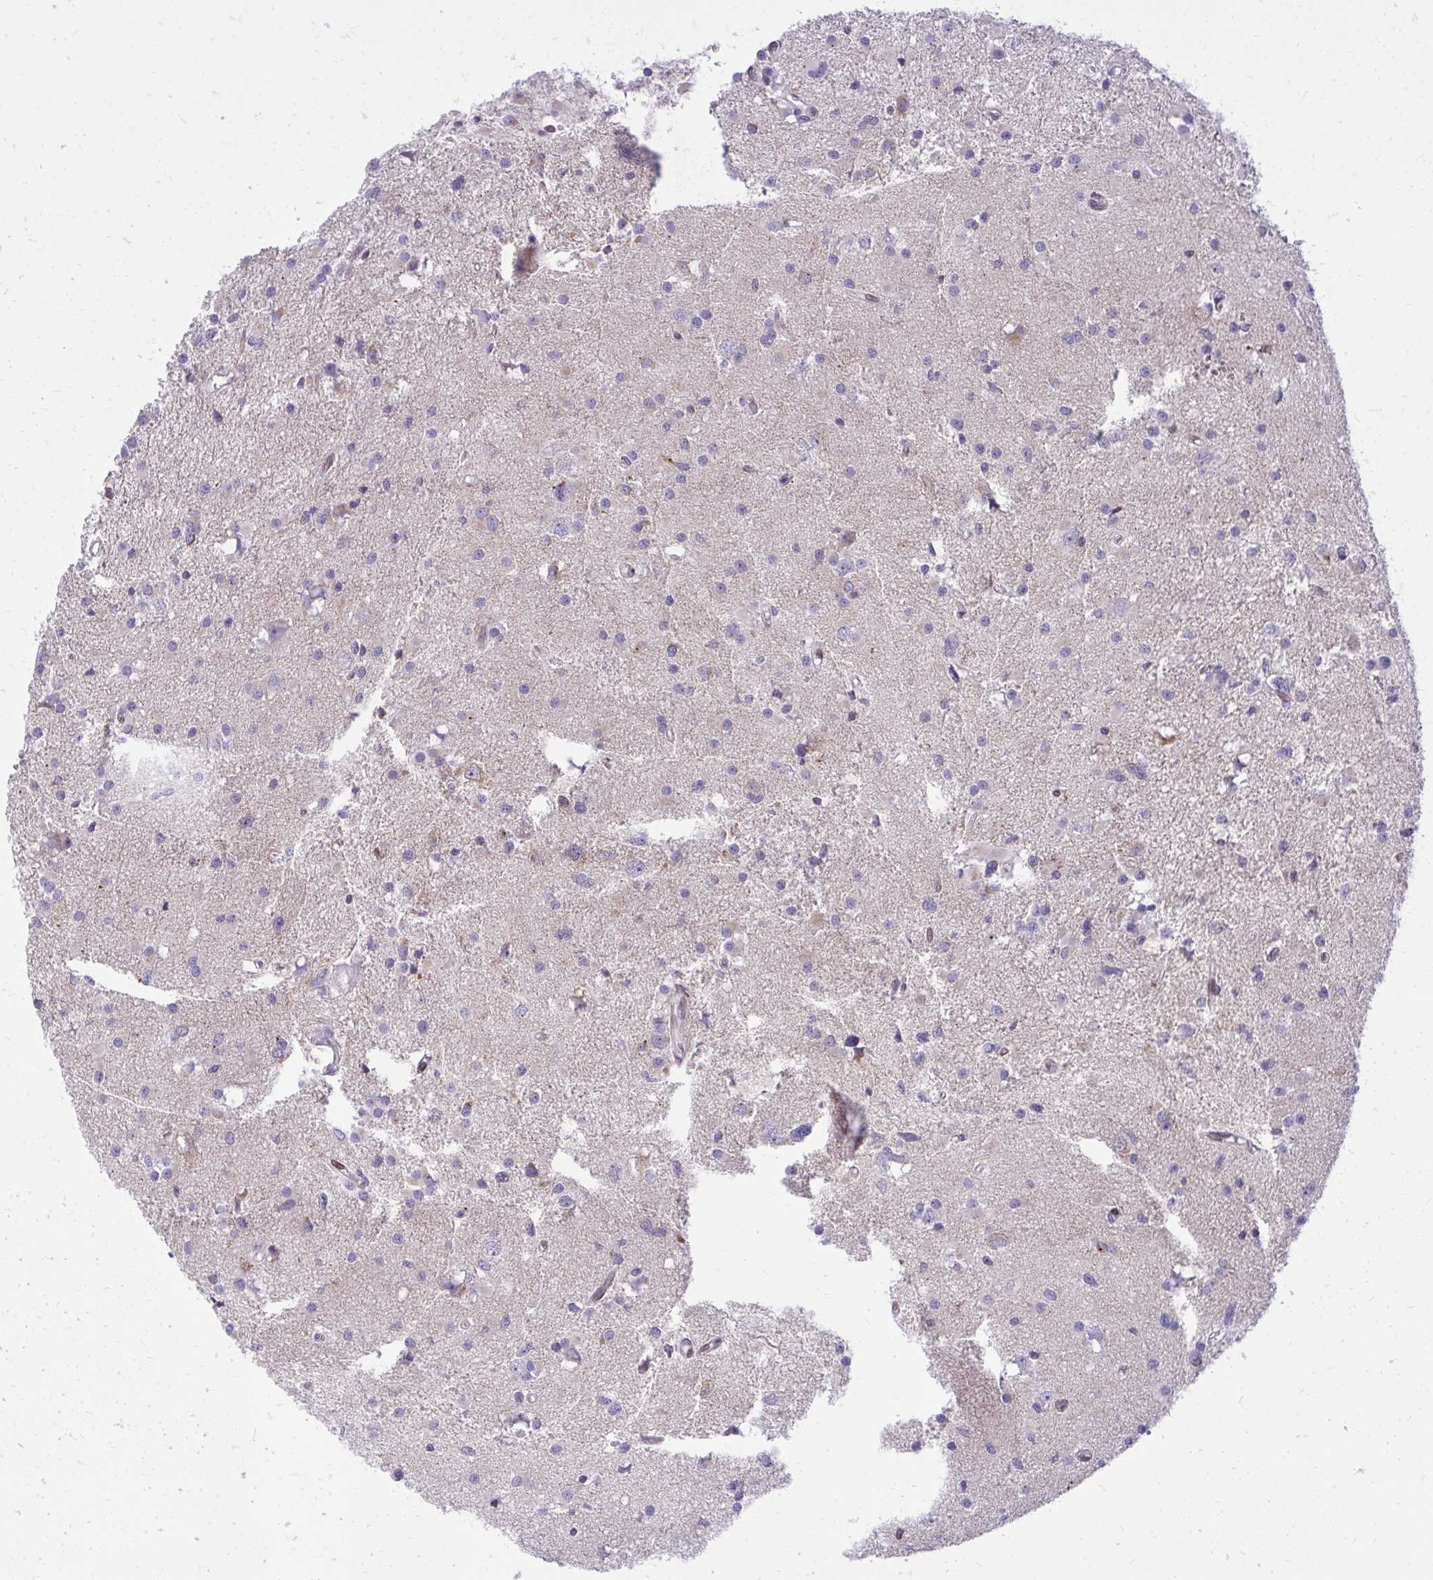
{"staining": {"intensity": "negative", "quantity": "none", "location": "none"}, "tissue": "glioma", "cell_type": "Tumor cells", "image_type": "cancer", "snomed": [{"axis": "morphology", "description": "Glioma, malignant, High grade"}, {"axis": "topography", "description": "Brain"}], "caption": "Immunohistochemical staining of malignant high-grade glioma exhibits no significant positivity in tumor cells.", "gene": "RPS6KA2", "patient": {"sex": "male", "age": 54}}